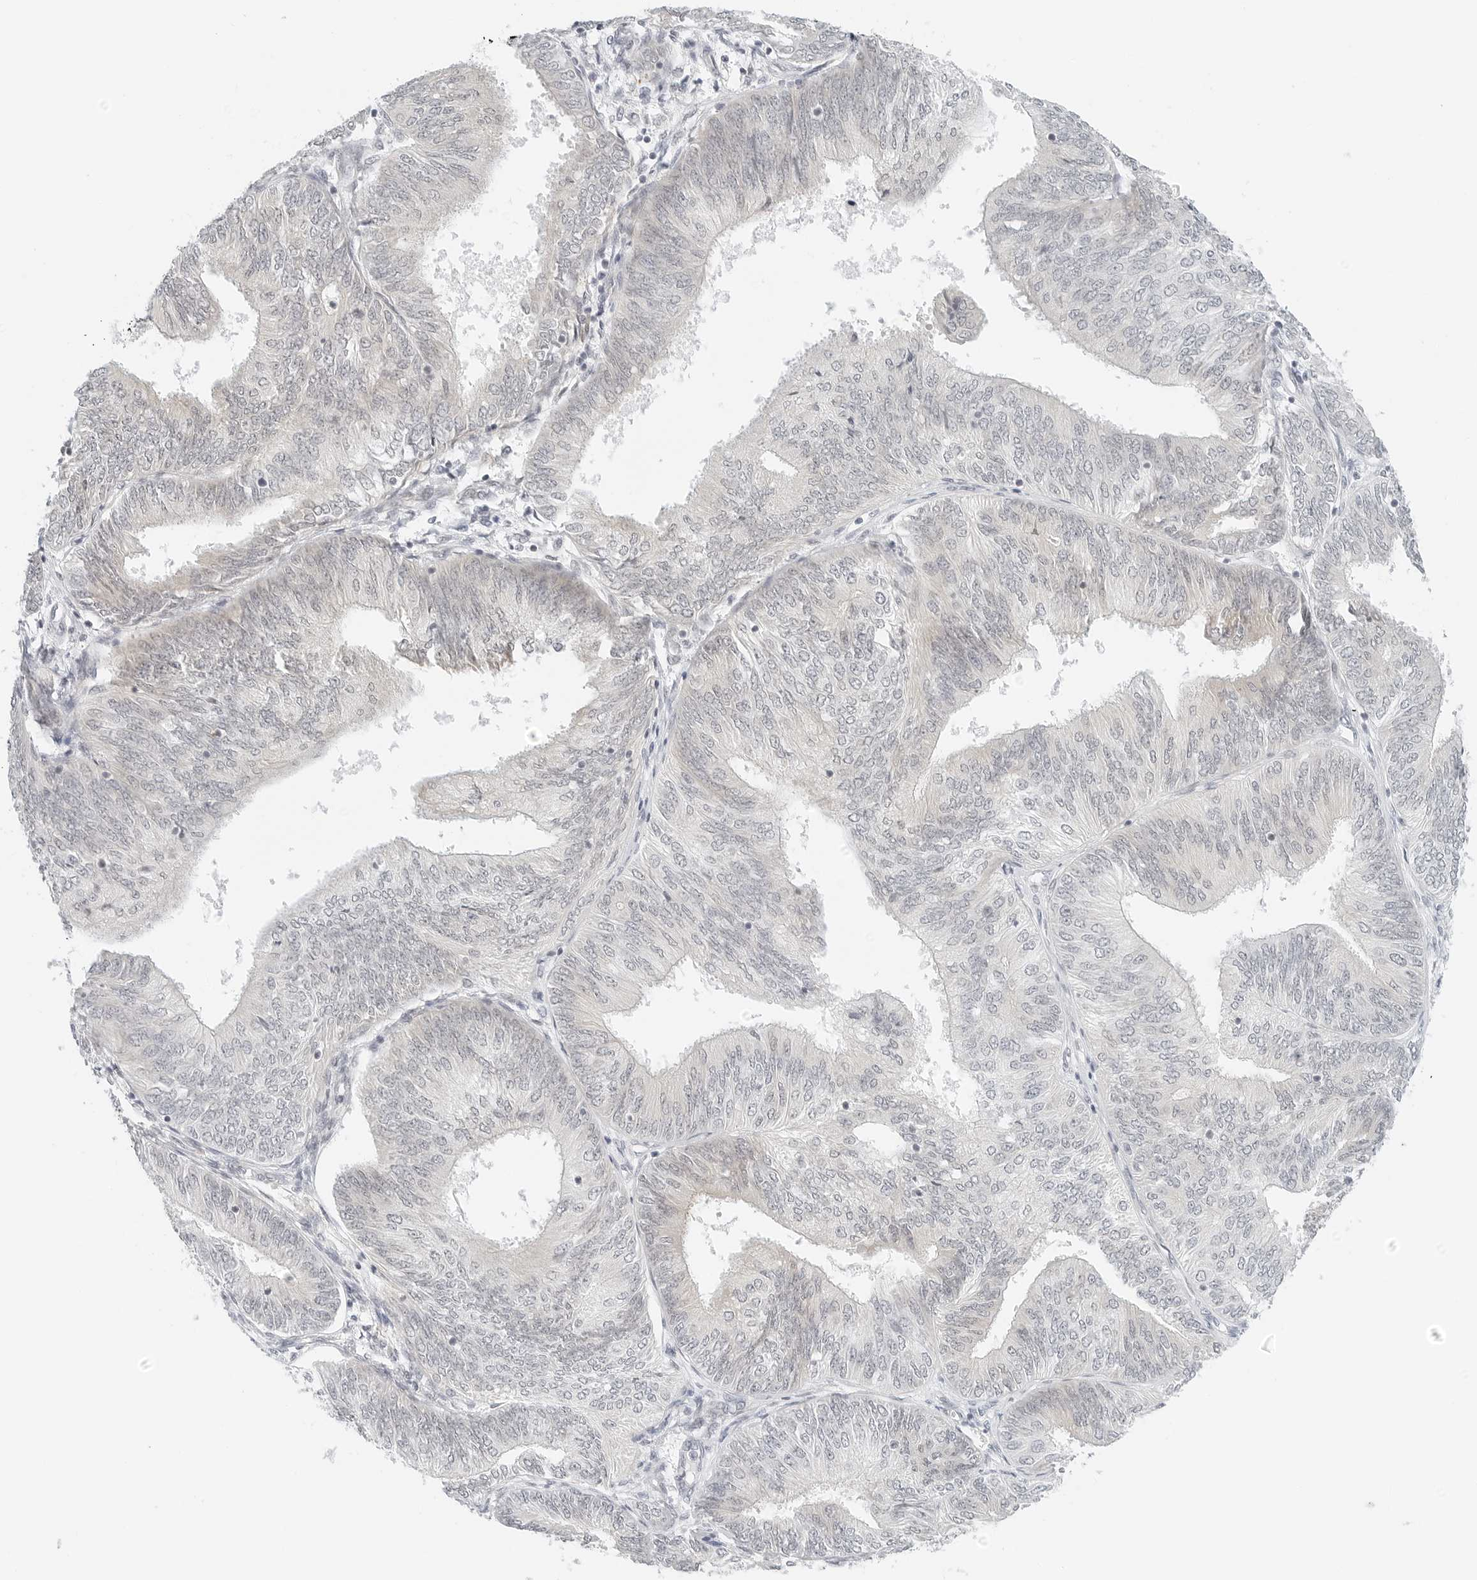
{"staining": {"intensity": "negative", "quantity": "none", "location": "none"}, "tissue": "endometrial cancer", "cell_type": "Tumor cells", "image_type": "cancer", "snomed": [{"axis": "morphology", "description": "Adenocarcinoma, NOS"}, {"axis": "topography", "description": "Endometrium"}], "caption": "High magnification brightfield microscopy of endometrial cancer (adenocarcinoma) stained with DAB (brown) and counterstained with hematoxylin (blue): tumor cells show no significant staining.", "gene": "NEO1", "patient": {"sex": "female", "age": 58}}